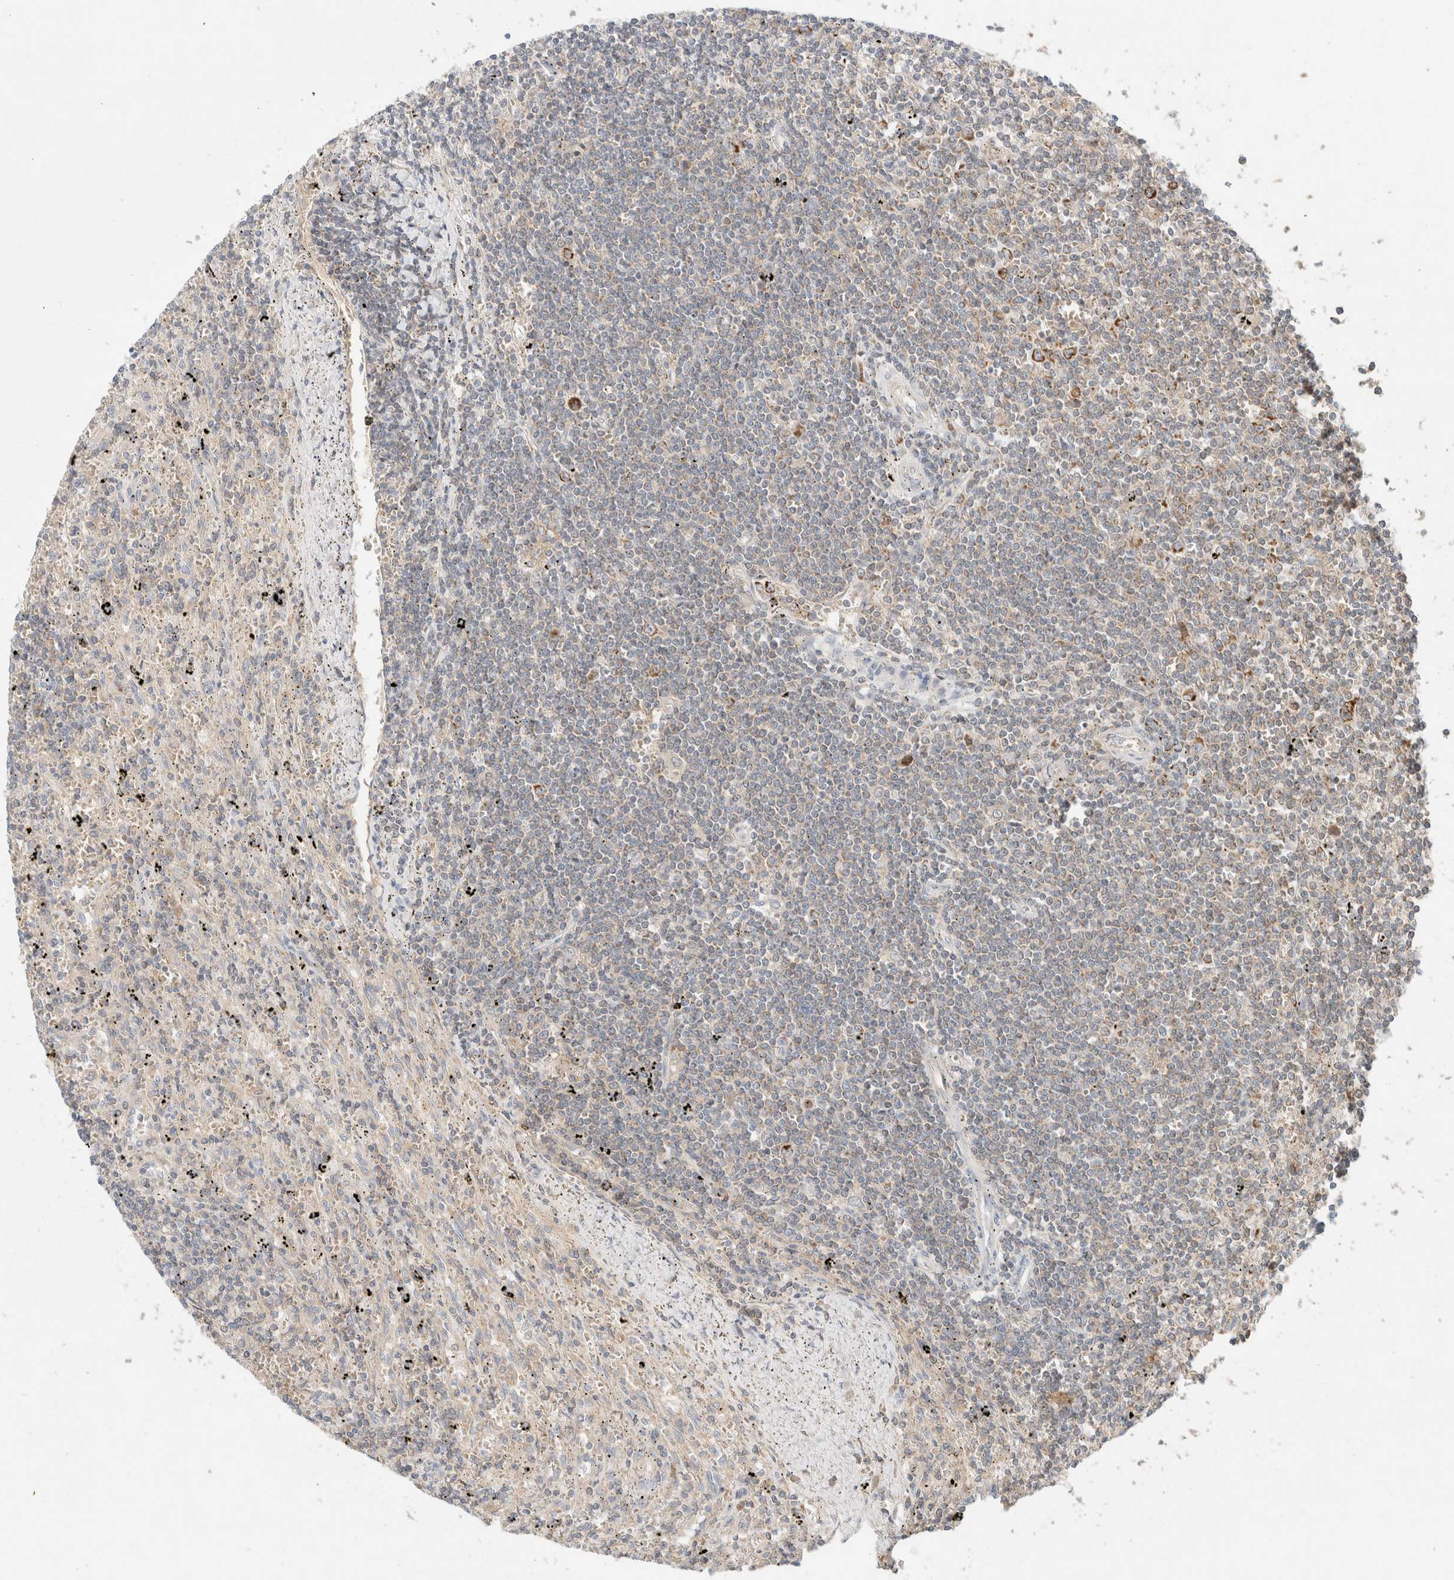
{"staining": {"intensity": "moderate", "quantity": "<25%", "location": "cytoplasmic/membranous"}, "tissue": "lymphoma", "cell_type": "Tumor cells", "image_type": "cancer", "snomed": [{"axis": "morphology", "description": "Malignant lymphoma, non-Hodgkin's type, Low grade"}, {"axis": "topography", "description": "Spleen"}], "caption": "This micrograph displays lymphoma stained with immunohistochemistry to label a protein in brown. The cytoplasmic/membranous of tumor cells show moderate positivity for the protein. Nuclei are counter-stained blue.", "gene": "MRM3", "patient": {"sex": "male", "age": 76}}